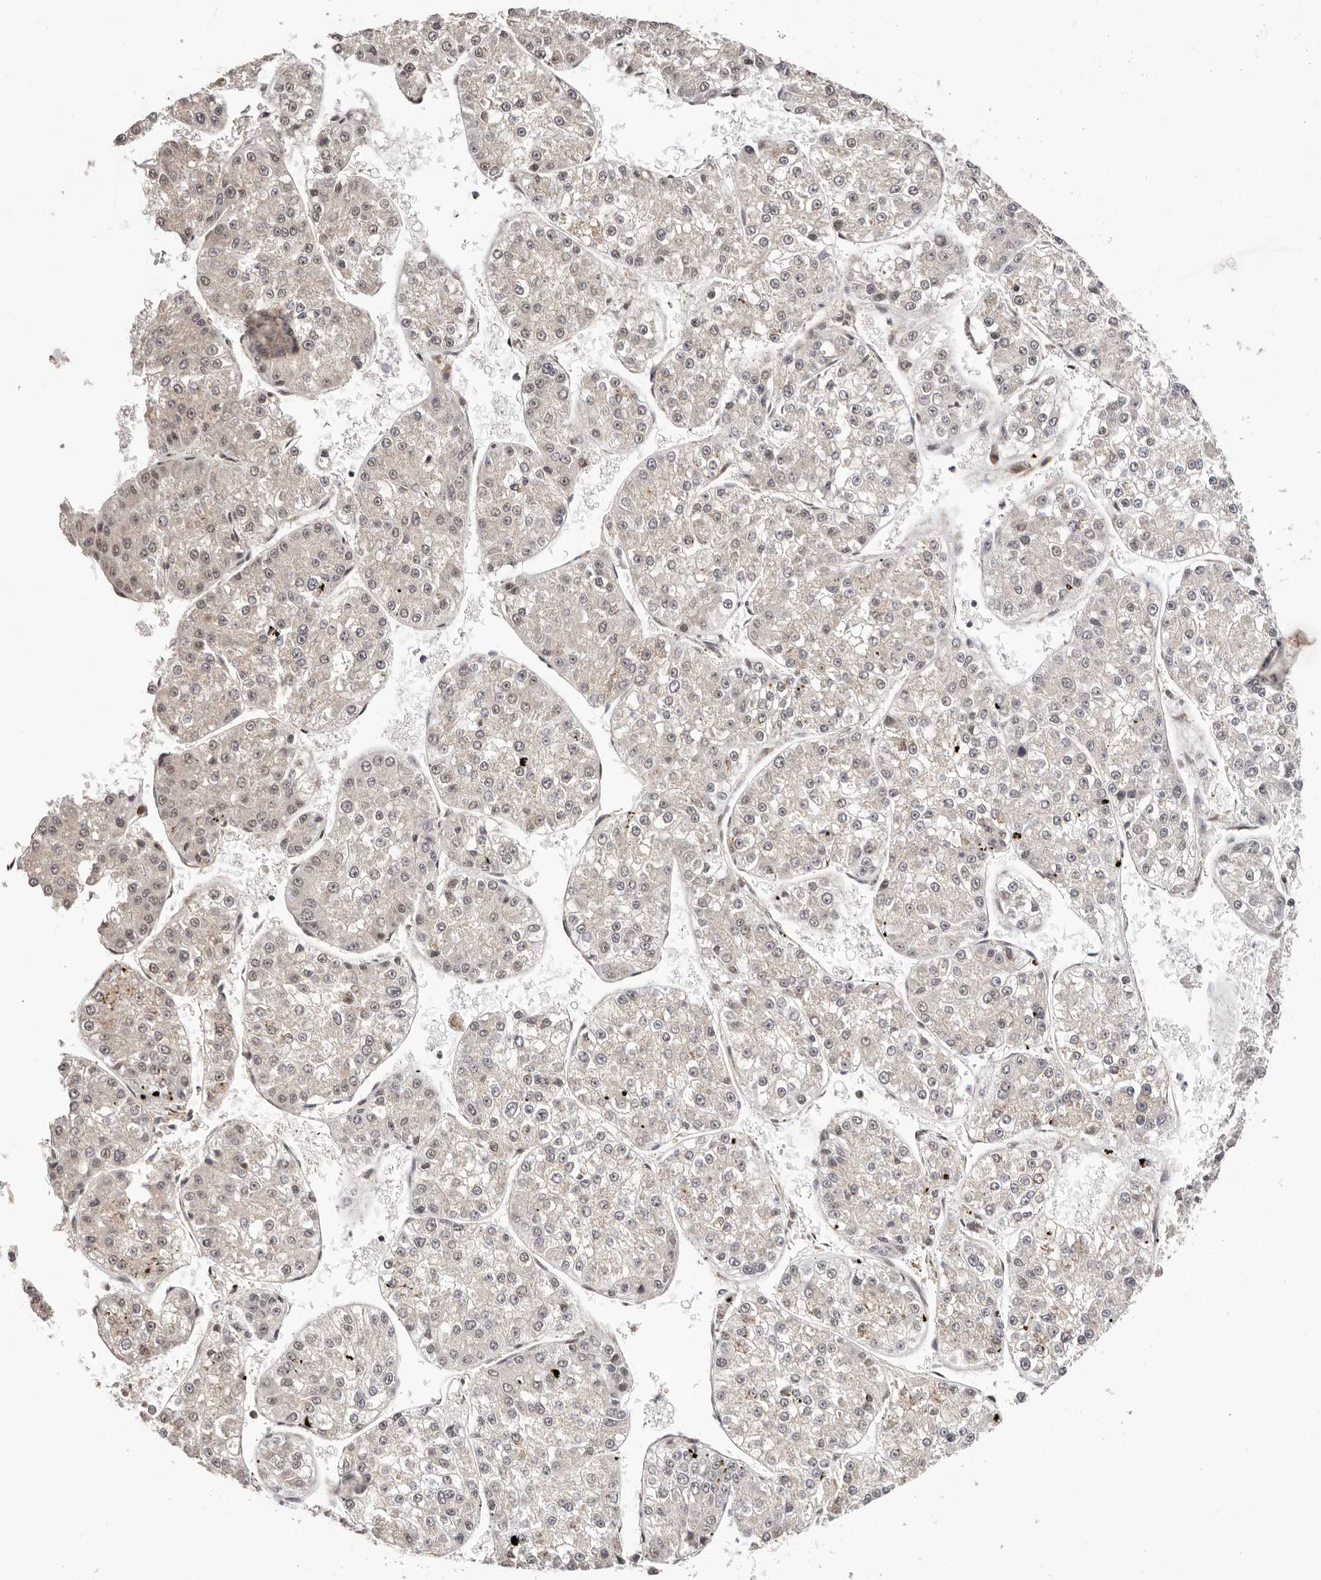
{"staining": {"intensity": "negative", "quantity": "none", "location": "none"}, "tissue": "liver cancer", "cell_type": "Tumor cells", "image_type": "cancer", "snomed": [{"axis": "morphology", "description": "Carcinoma, Hepatocellular, NOS"}, {"axis": "topography", "description": "Liver"}], "caption": "IHC image of human liver cancer stained for a protein (brown), which exhibits no expression in tumor cells.", "gene": "CTNNBL1", "patient": {"sex": "female", "age": 73}}